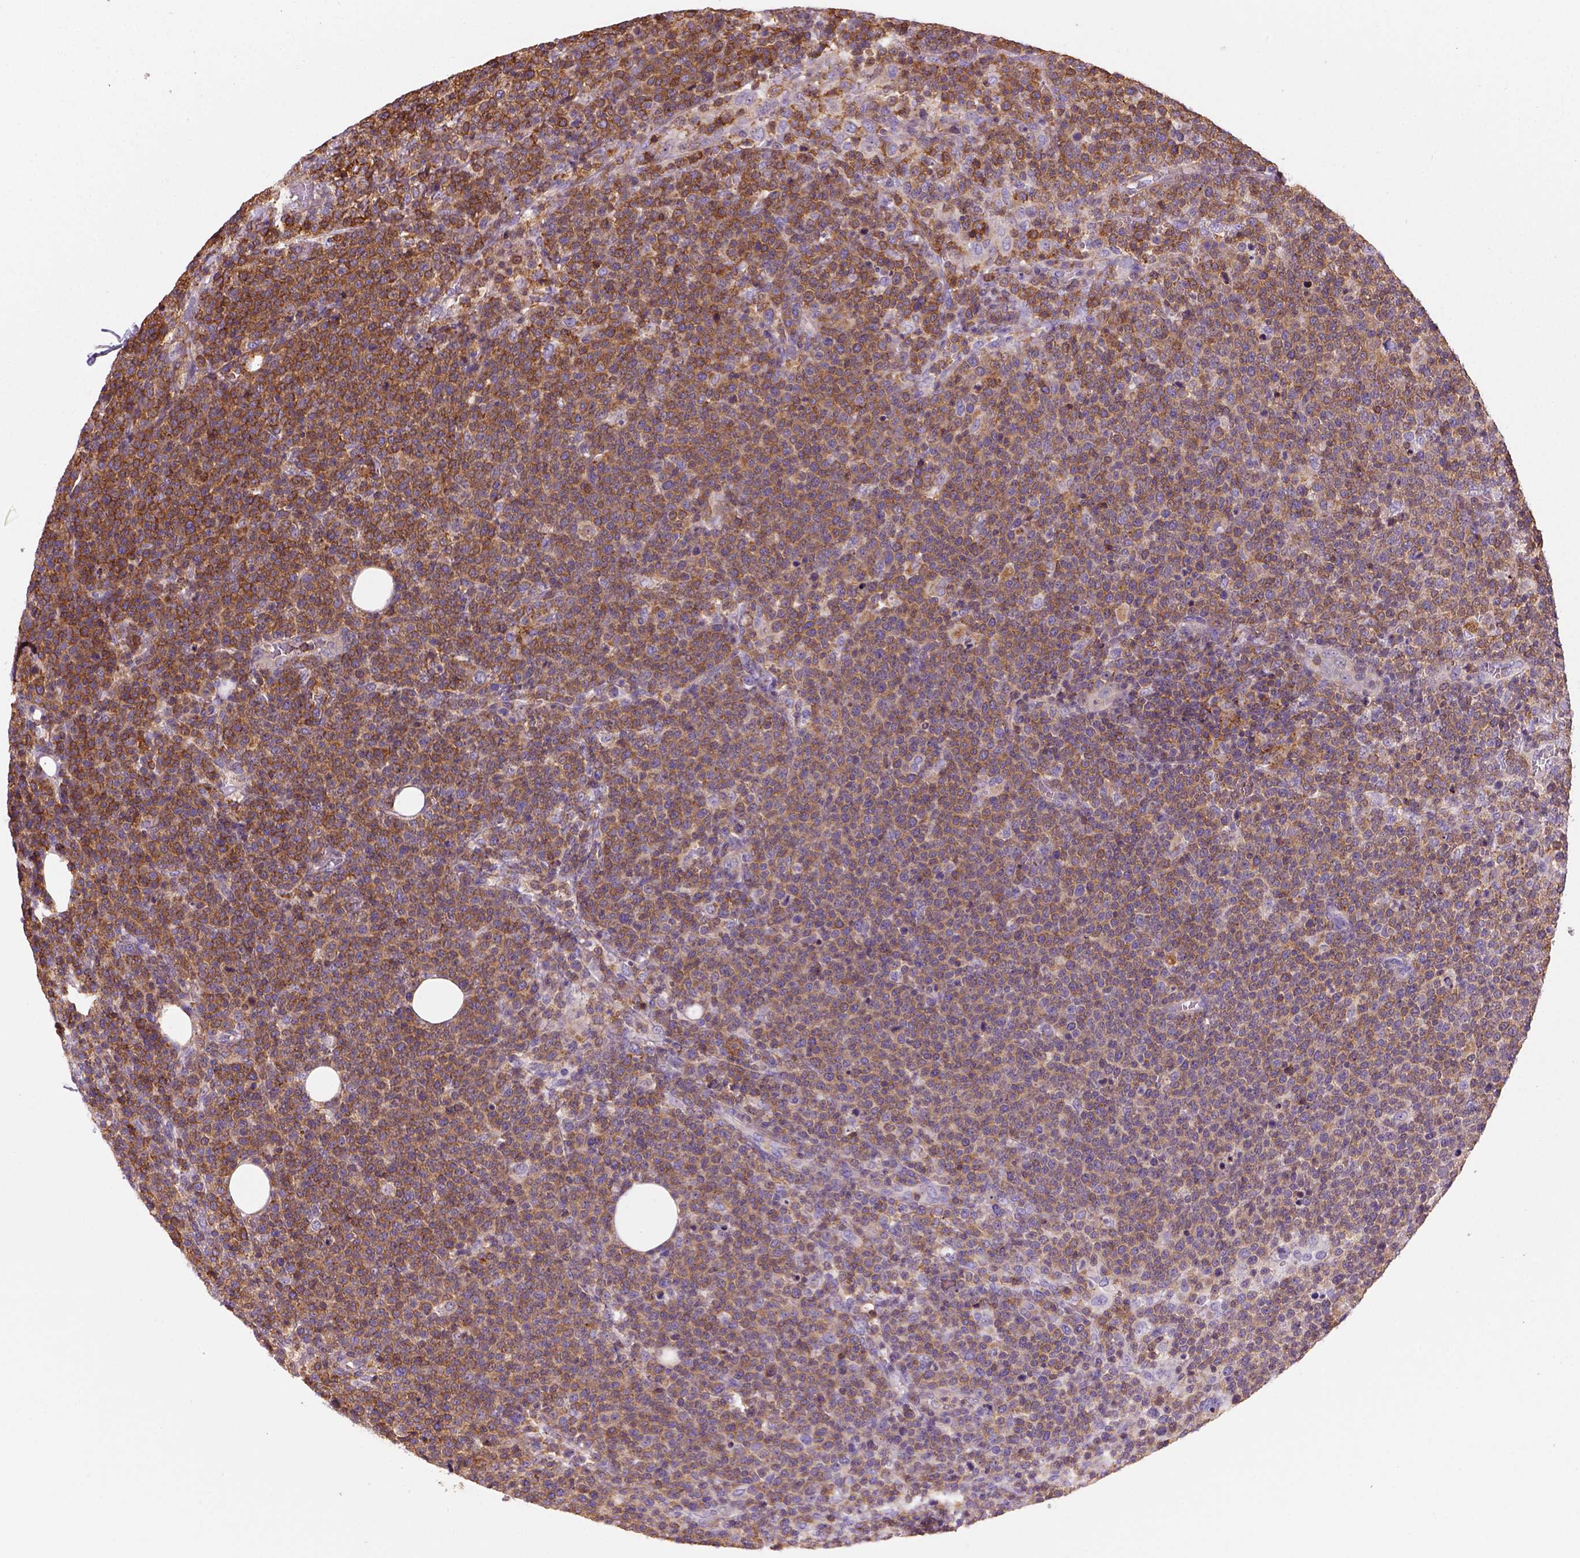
{"staining": {"intensity": "strong", "quantity": "25%-75%", "location": "cytoplasmic/membranous"}, "tissue": "lymphoma", "cell_type": "Tumor cells", "image_type": "cancer", "snomed": [{"axis": "morphology", "description": "Malignant lymphoma, non-Hodgkin's type, High grade"}, {"axis": "topography", "description": "Lymph node"}], "caption": "Malignant lymphoma, non-Hodgkin's type (high-grade) stained with DAB (3,3'-diaminobenzidine) immunohistochemistry (IHC) displays high levels of strong cytoplasmic/membranous positivity in about 25%-75% of tumor cells.", "gene": "GPRC5D", "patient": {"sex": "male", "age": 61}}